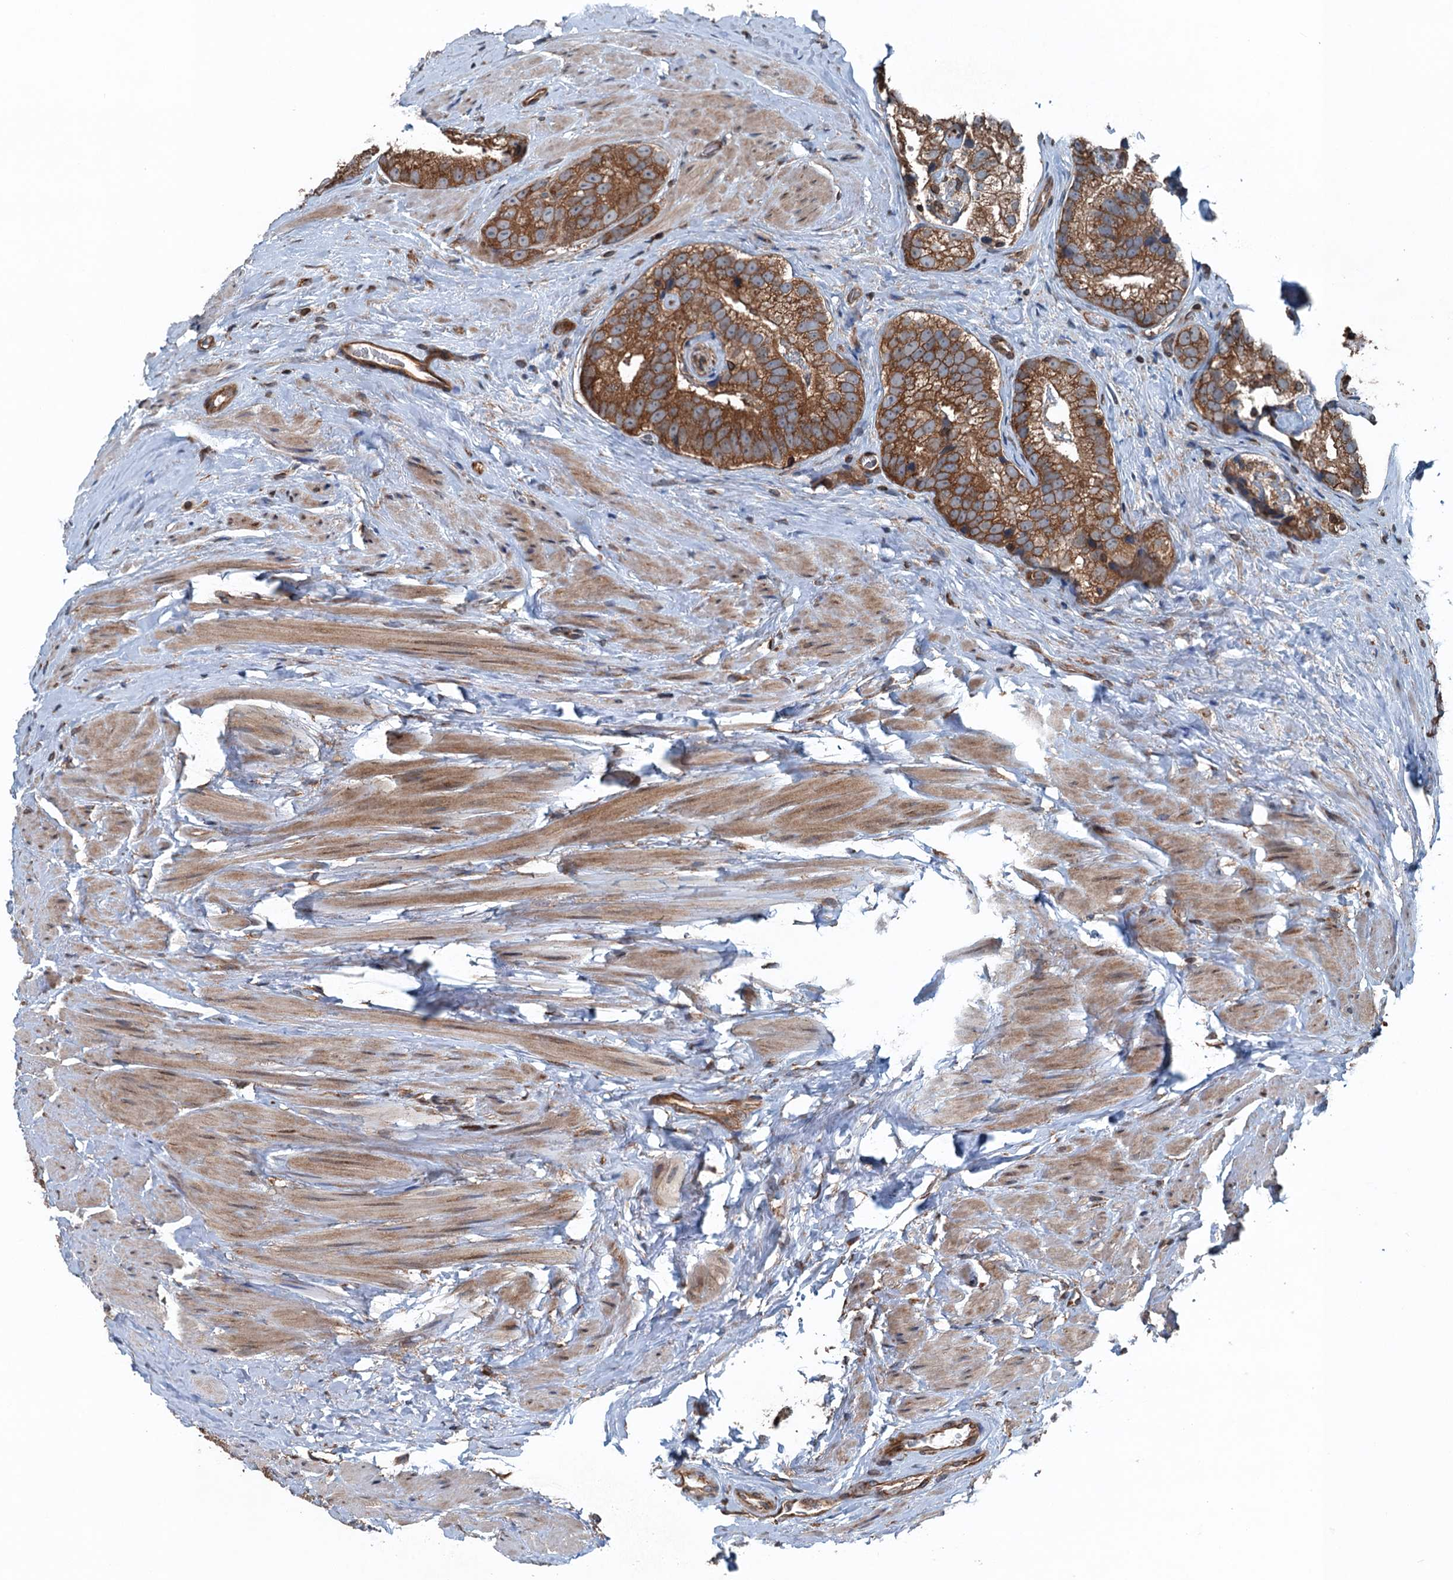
{"staining": {"intensity": "strong", "quantity": ">75%", "location": "cytoplasmic/membranous"}, "tissue": "prostate cancer", "cell_type": "Tumor cells", "image_type": "cancer", "snomed": [{"axis": "morphology", "description": "Adenocarcinoma, High grade"}, {"axis": "topography", "description": "Prostate"}], "caption": "Brown immunohistochemical staining in human prostate cancer (high-grade adenocarcinoma) exhibits strong cytoplasmic/membranous expression in approximately >75% of tumor cells.", "gene": "TRAPPC8", "patient": {"sex": "male", "age": 56}}